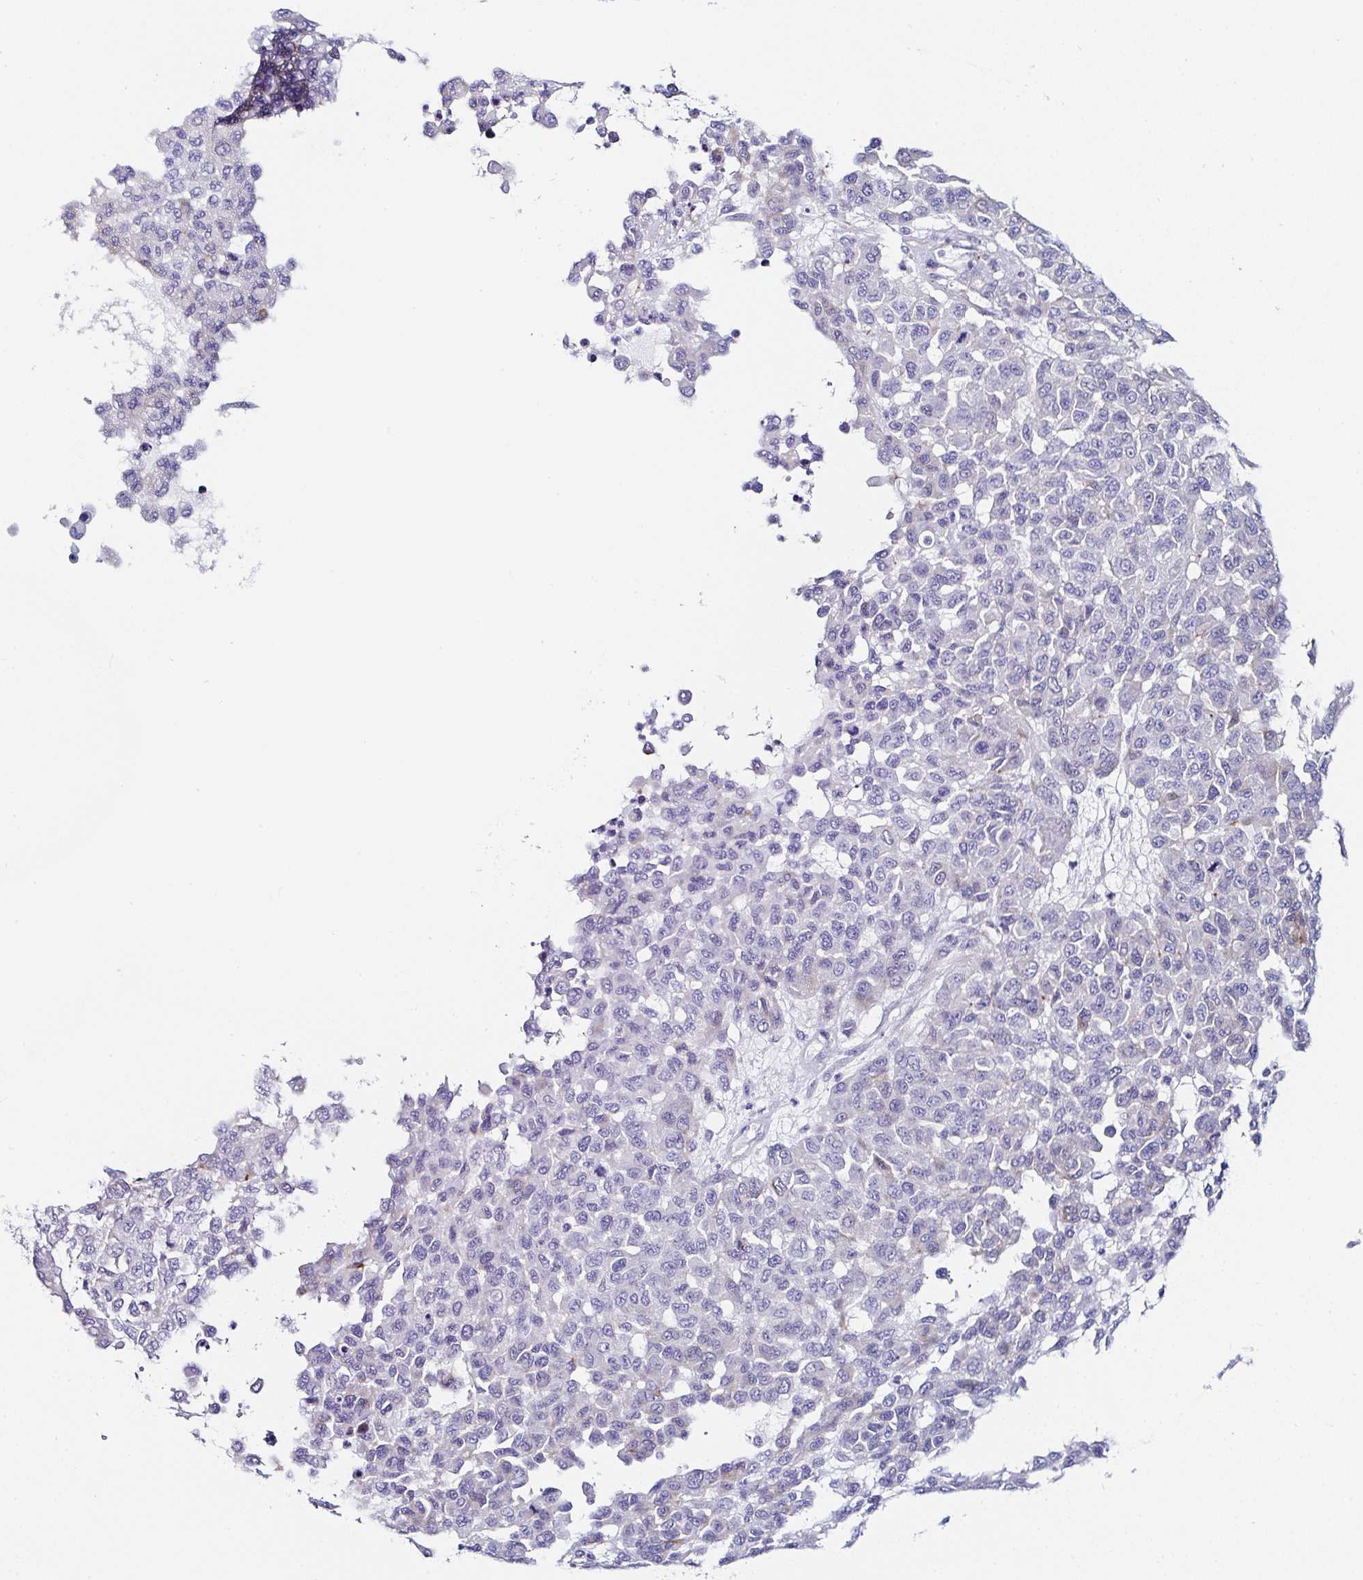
{"staining": {"intensity": "negative", "quantity": "none", "location": "none"}, "tissue": "melanoma", "cell_type": "Tumor cells", "image_type": "cancer", "snomed": [{"axis": "morphology", "description": "Malignant melanoma, NOS"}, {"axis": "topography", "description": "Skin"}], "caption": "Immunohistochemistry photomicrograph of human malignant melanoma stained for a protein (brown), which reveals no expression in tumor cells. (DAB immunohistochemistry (IHC) visualized using brightfield microscopy, high magnification).", "gene": "TMPRSS11E", "patient": {"sex": "male", "age": 62}}